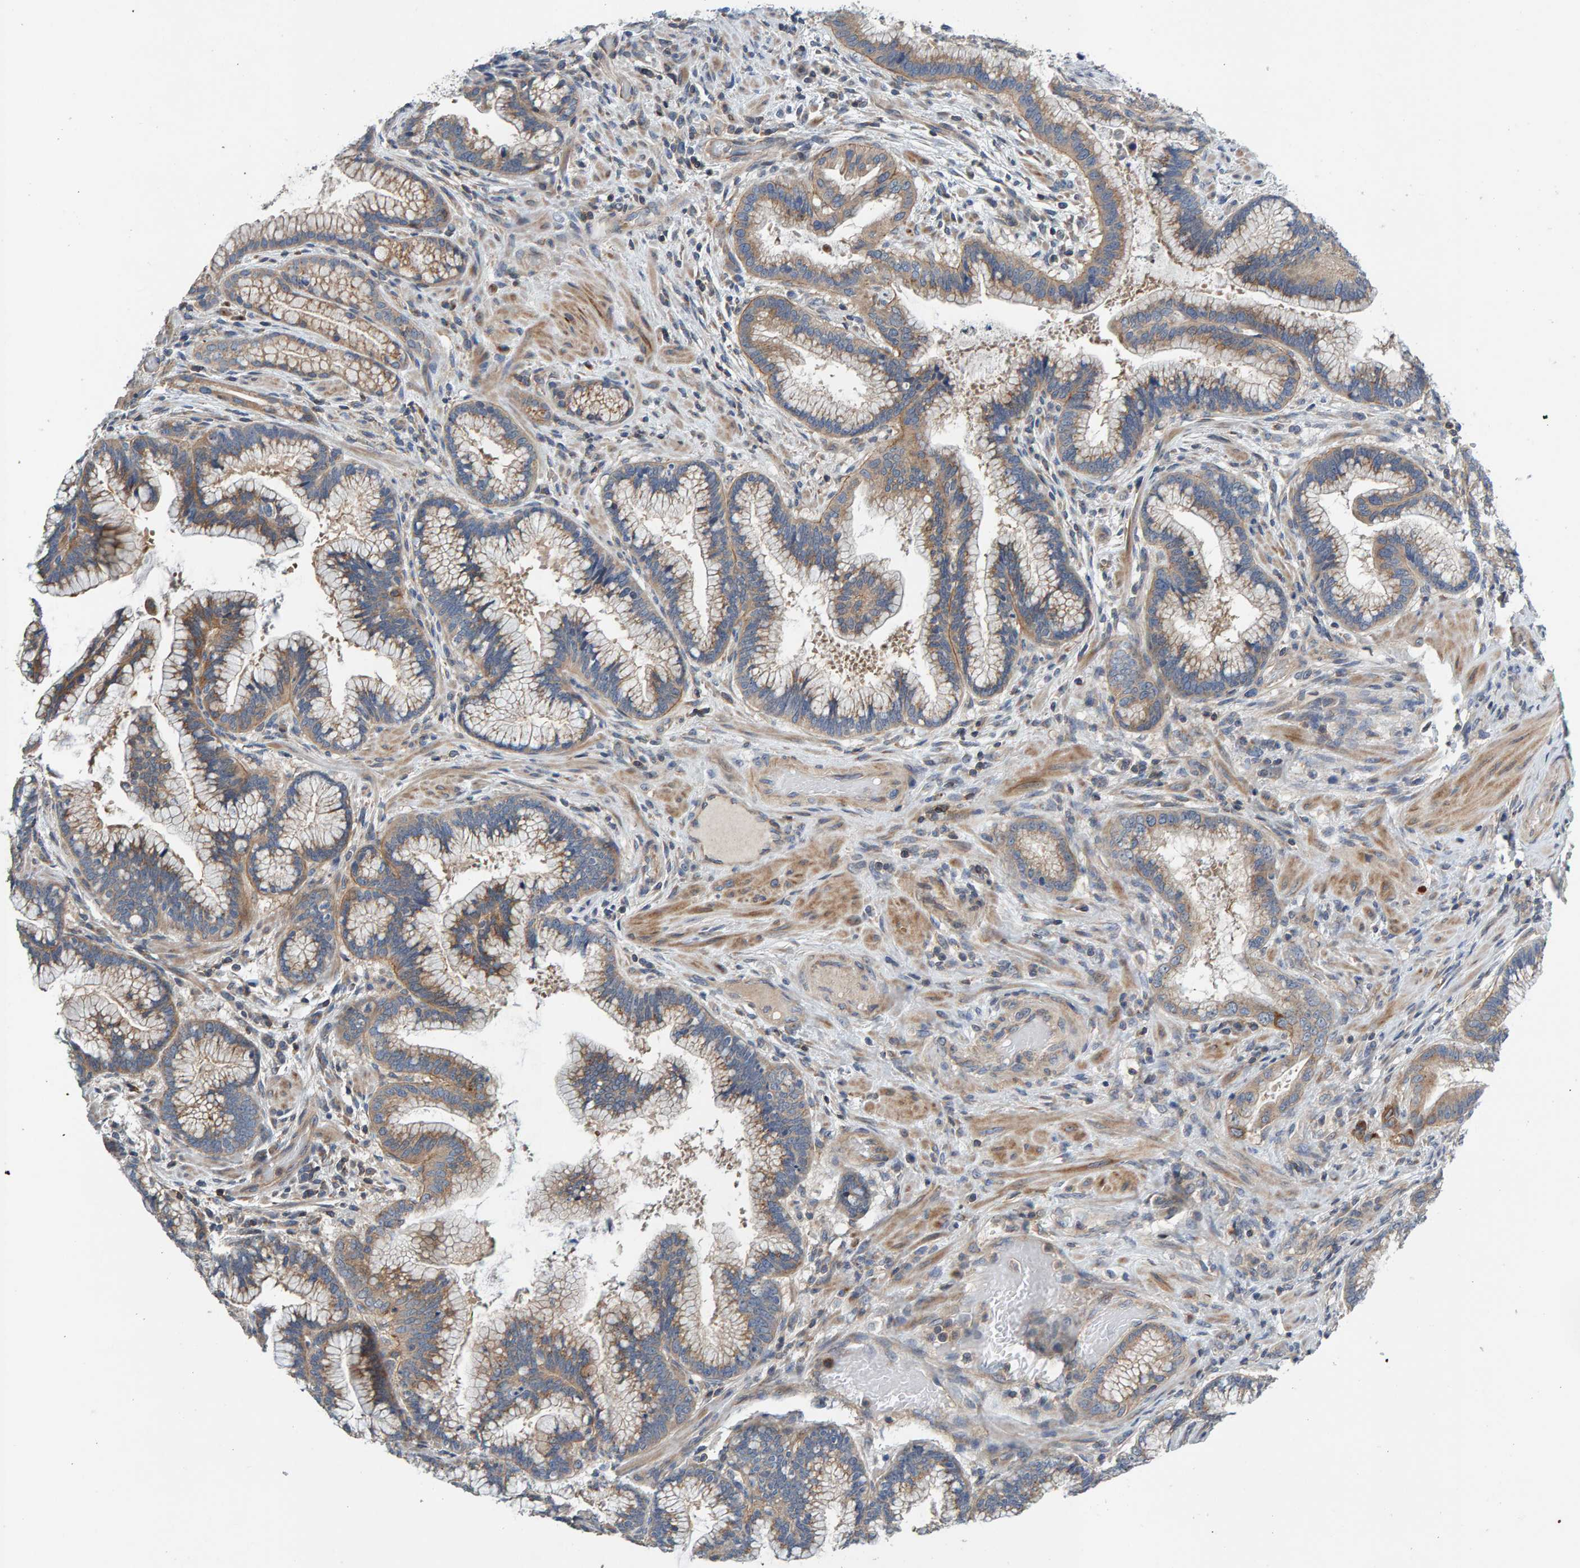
{"staining": {"intensity": "moderate", "quantity": ">75%", "location": "cytoplasmic/membranous"}, "tissue": "pancreatic cancer", "cell_type": "Tumor cells", "image_type": "cancer", "snomed": [{"axis": "morphology", "description": "Adenocarcinoma, NOS"}, {"axis": "topography", "description": "Pancreas"}], "caption": "A brown stain highlights moderate cytoplasmic/membranous staining of a protein in pancreatic cancer (adenocarcinoma) tumor cells. (DAB (3,3'-diaminobenzidine) IHC with brightfield microscopy, high magnification).", "gene": "CCM2", "patient": {"sex": "female", "age": 64}}